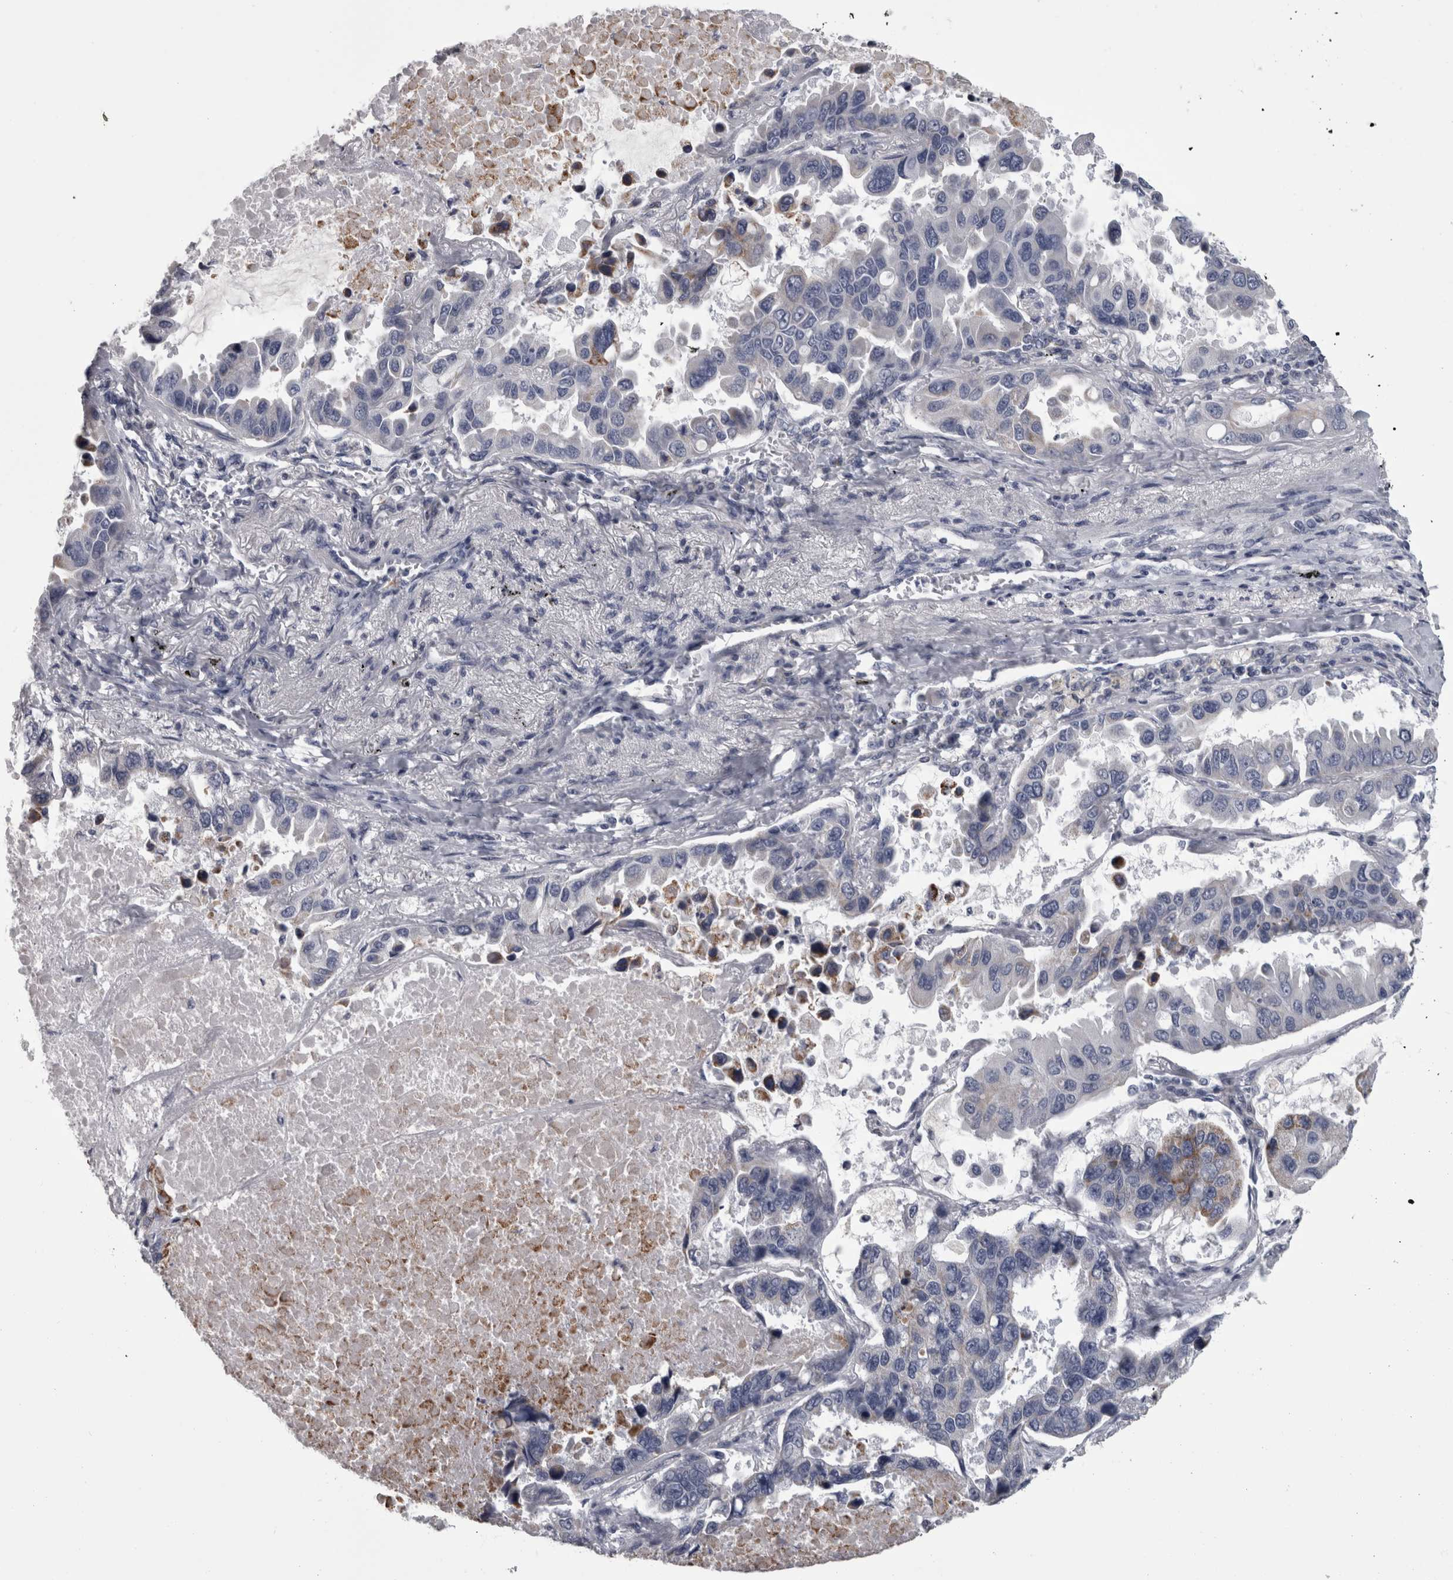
{"staining": {"intensity": "negative", "quantity": "none", "location": "none"}, "tissue": "lung cancer", "cell_type": "Tumor cells", "image_type": "cancer", "snomed": [{"axis": "morphology", "description": "Adenocarcinoma, NOS"}, {"axis": "topography", "description": "Lung"}], "caption": "Image shows no protein positivity in tumor cells of lung cancer tissue.", "gene": "DBT", "patient": {"sex": "male", "age": 64}}